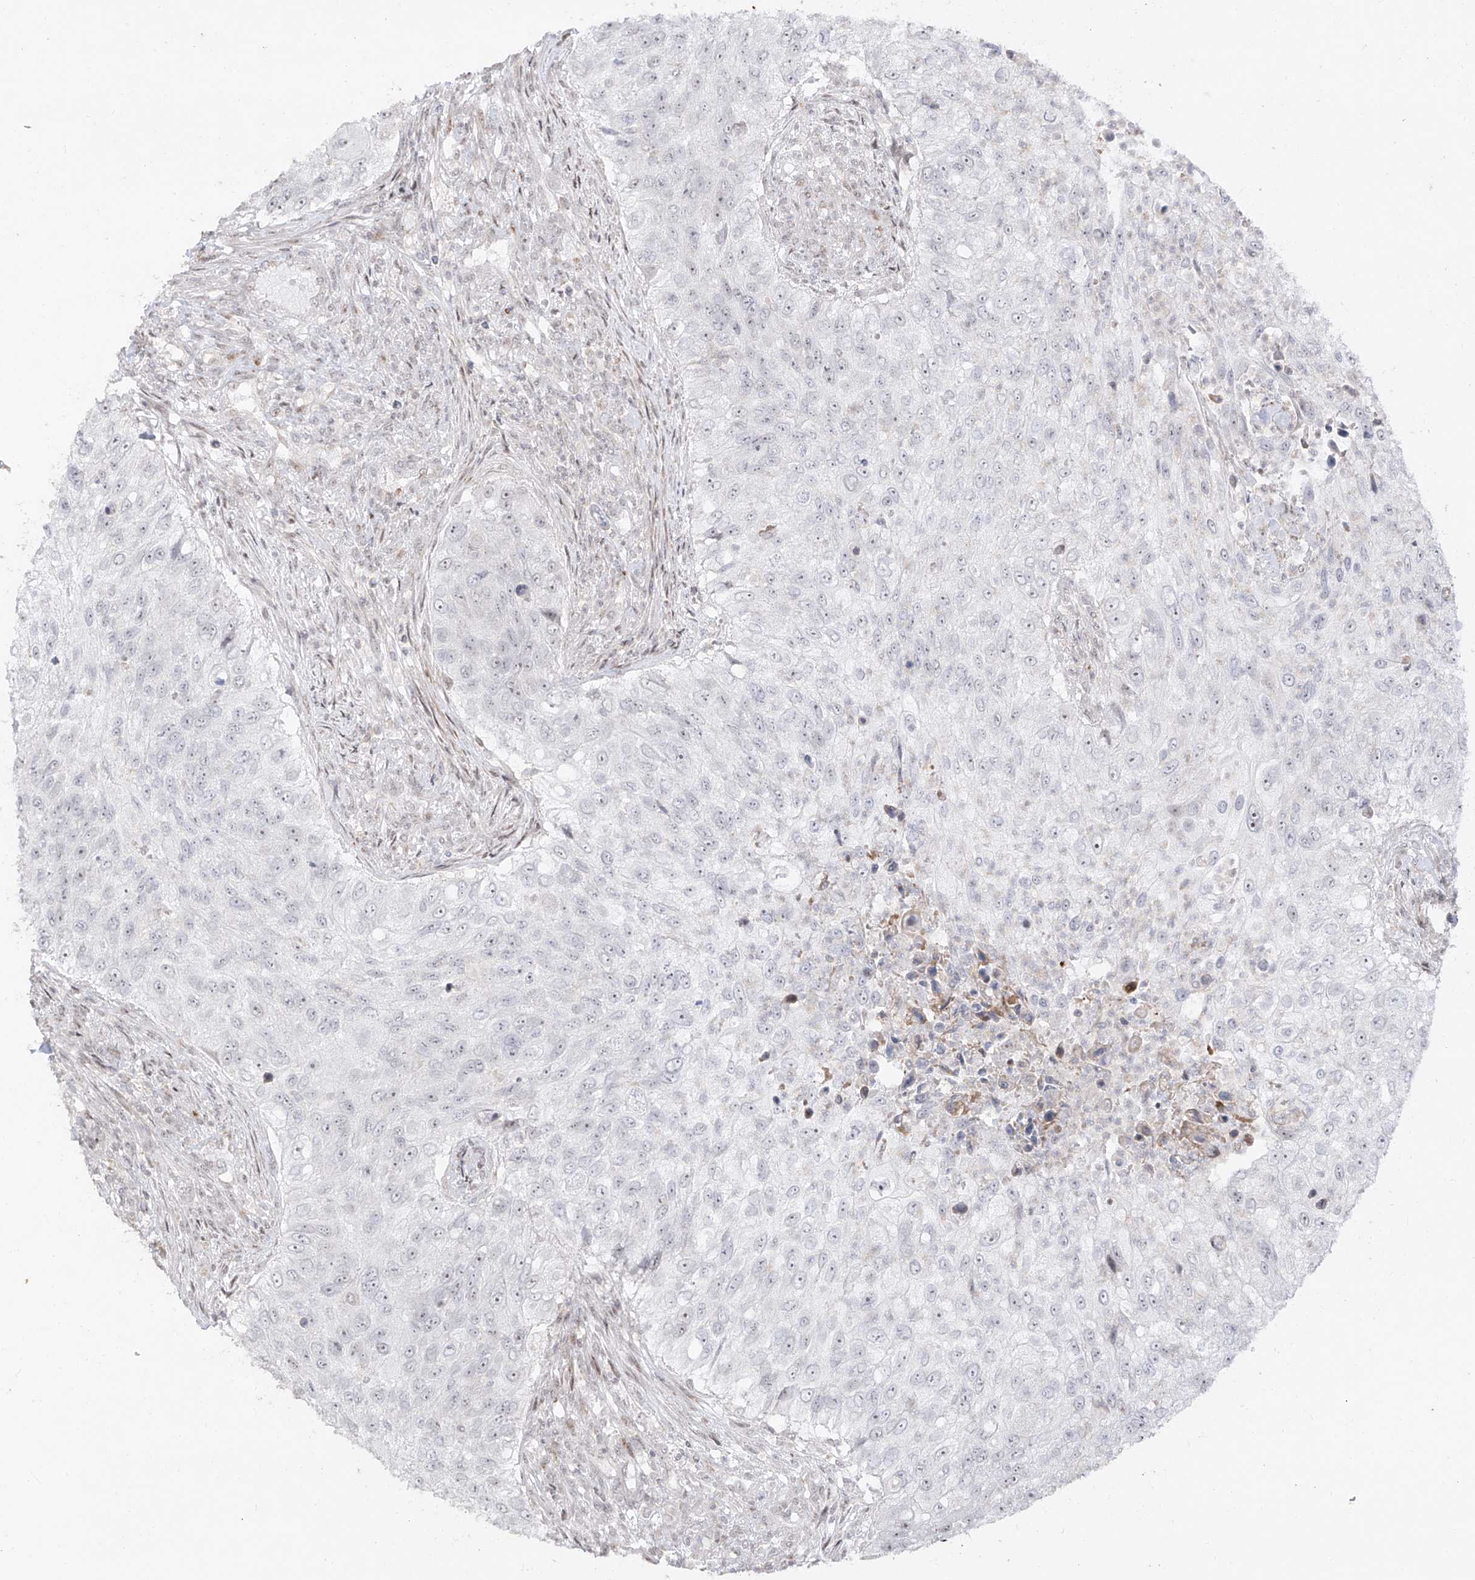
{"staining": {"intensity": "negative", "quantity": "none", "location": "none"}, "tissue": "urothelial cancer", "cell_type": "Tumor cells", "image_type": "cancer", "snomed": [{"axis": "morphology", "description": "Urothelial carcinoma, High grade"}, {"axis": "topography", "description": "Urinary bladder"}], "caption": "There is no significant staining in tumor cells of urothelial cancer.", "gene": "ZNF180", "patient": {"sex": "female", "age": 60}}